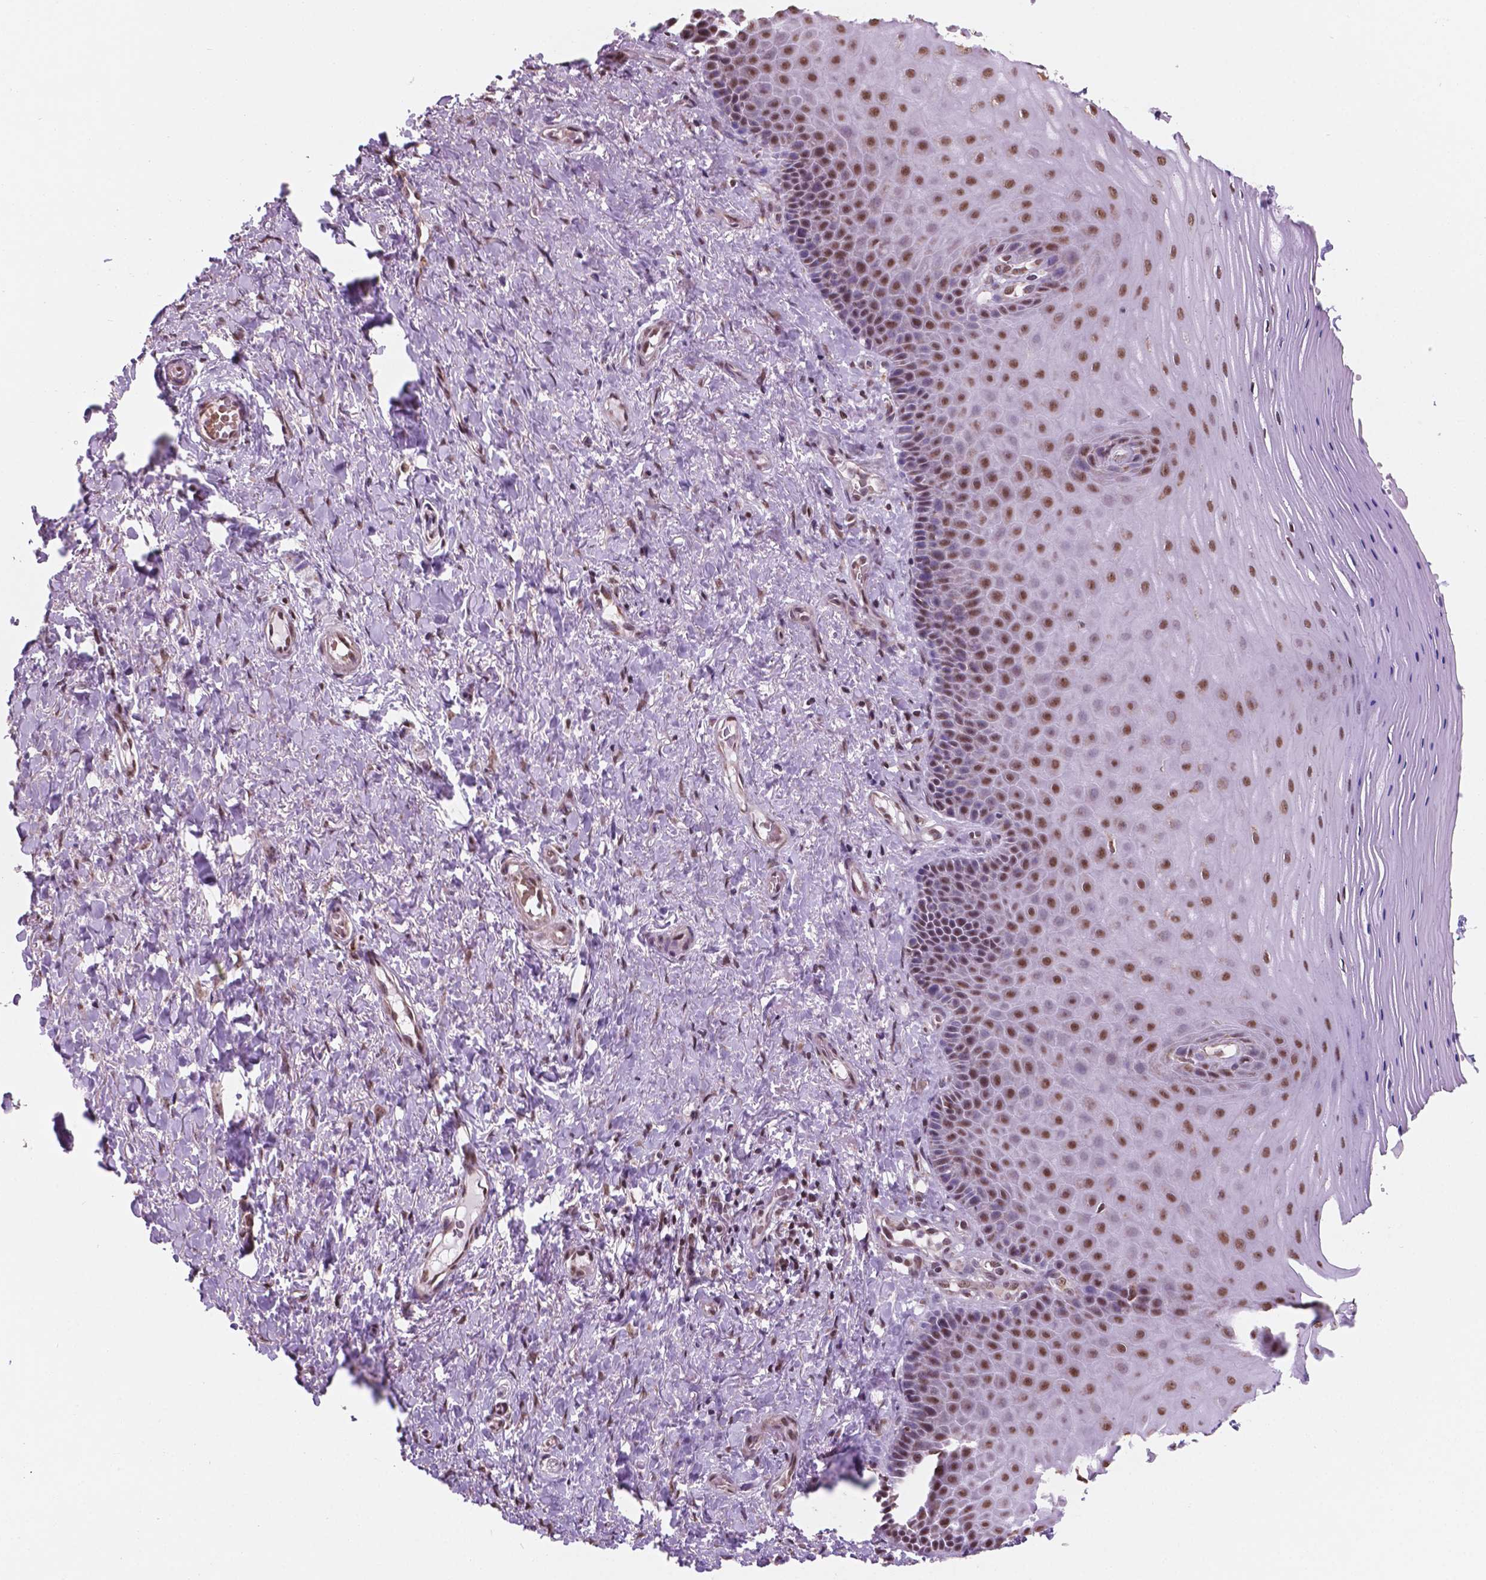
{"staining": {"intensity": "moderate", "quantity": ">75%", "location": "nuclear"}, "tissue": "vagina", "cell_type": "Squamous epithelial cells", "image_type": "normal", "snomed": [{"axis": "morphology", "description": "Normal tissue, NOS"}, {"axis": "topography", "description": "Vagina"}], "caption": "A photomicrograph of human vagina stained for a protein demonstrates moderate nuclear brown staining in squamous epithelial cells. (Stains: DAB in brown, nuclei in blue, Microscopy: brightfield microscopy at high magnification).", "gene": "NDUFA10", "patient": {"sex": "female", "age": 83}}